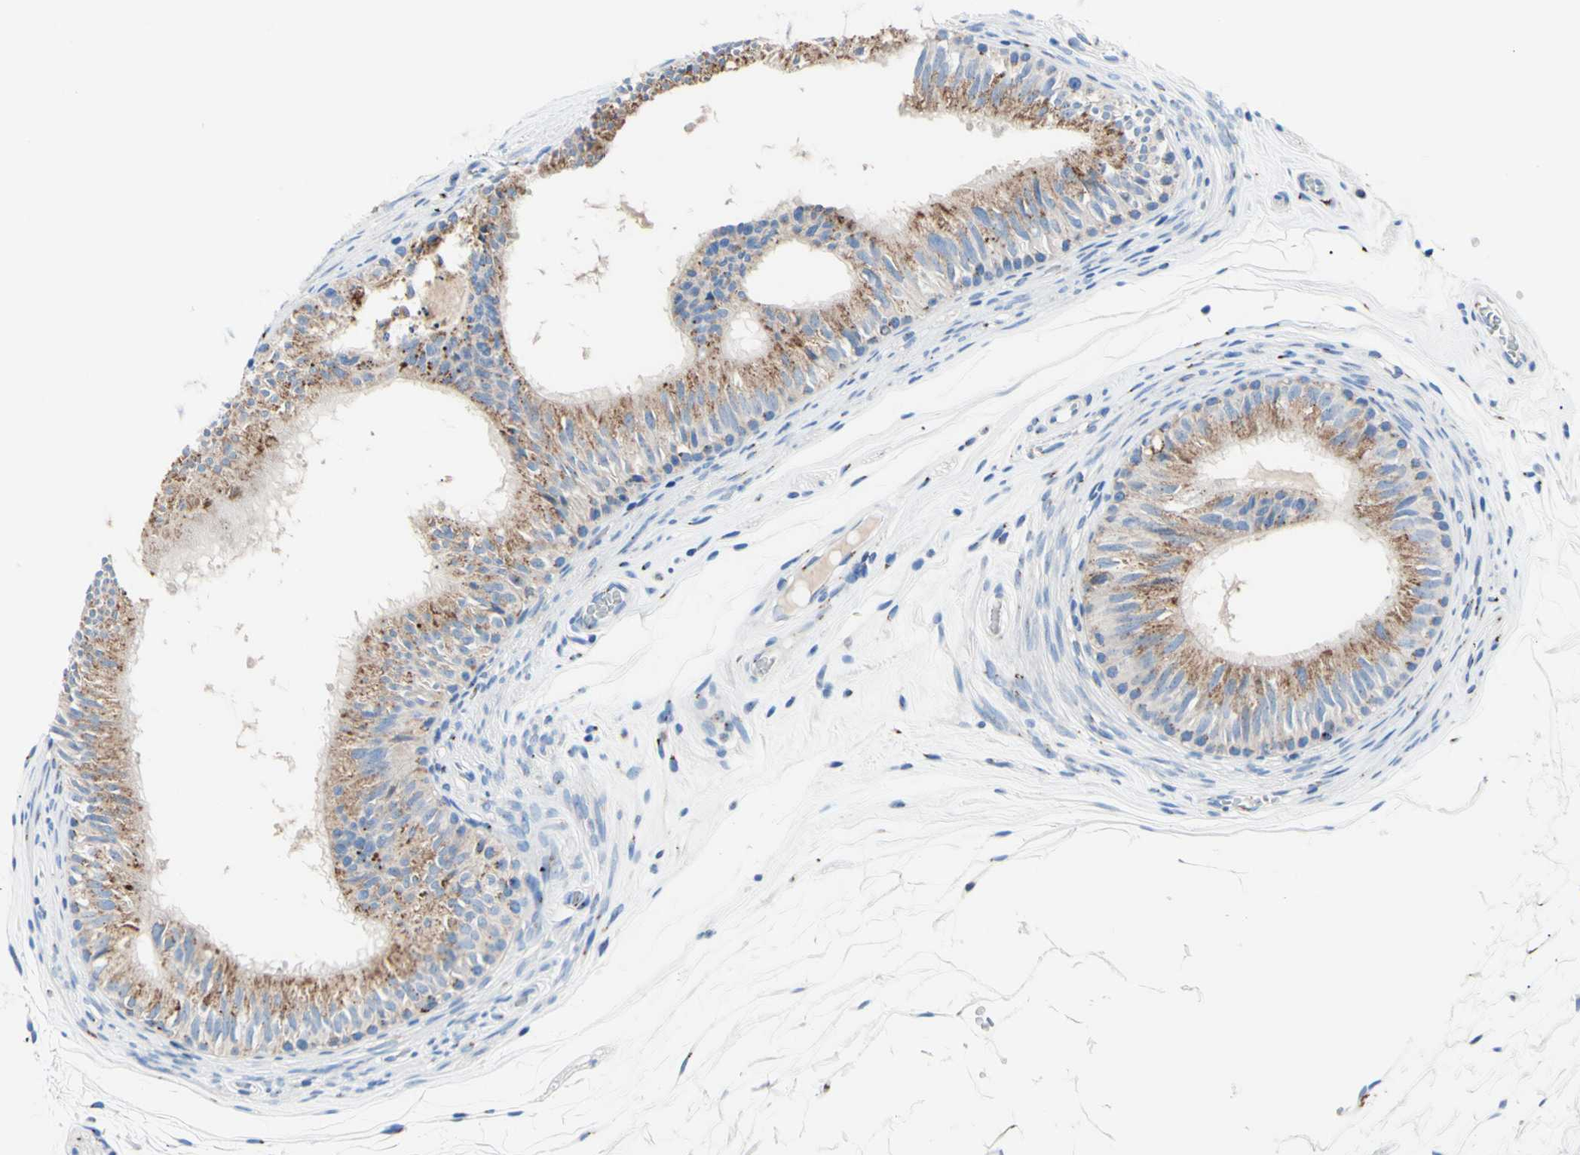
{"staining": {"intensity": "moderate", "quantity": "25%-75%", "location": "cytoplasmic/membranous"}, "tissue": "epididymis", "cell_type": "Glandular cells", "image_type": "normal", "snomed": [{"axis": "morphology", "description": "Normal tissue, NOS"}, {"axis": "topography", "description": "Epididymis"}], "caption": "Moderate cytoplasmic/membranous protein positivity is appreciated in approximately 25%-75% of glandular cells in epididymis. The staining is performed using DAB (3,3'-diaminobenzidine) brown chromogen to label protein expression. The nuclei are counter-stained blue using hematoxylin.", "gene": "GALNT2", "patient": {"sex": "male", "age": 36}}